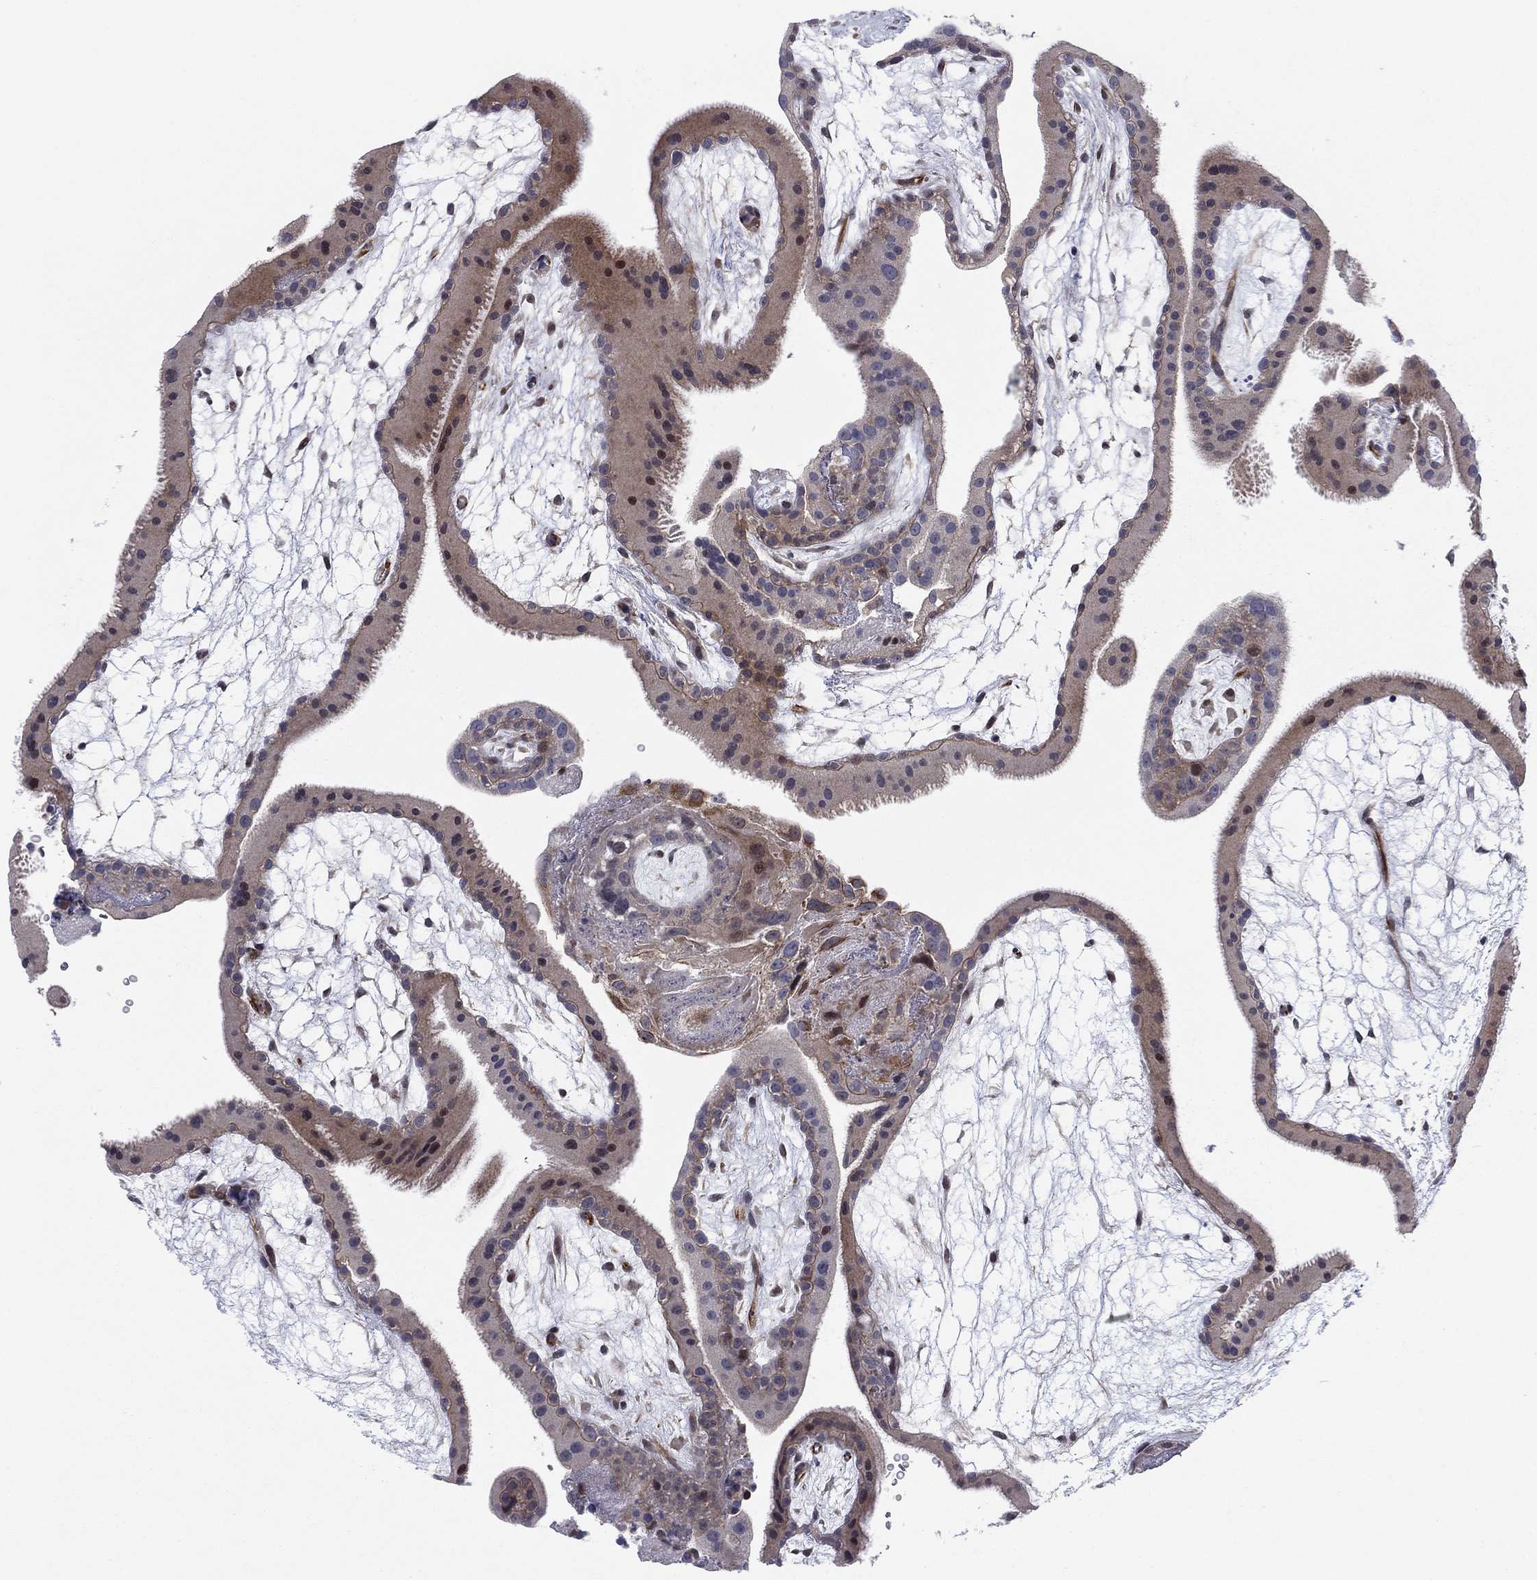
{"staining": {"intensity": "weak", "quantity": ">75%", "location": "cytoplasmic/membranous"}, "tissue": "placenta", "cell_type": "Decidual cells", "image_type": "normal", "snomed": [{"axis": "morphology", "description": "Normal tissue, NOS"}, {"axis": "topography", "description": "Placenta"}], "caption": "The micrograph demonstrates immunohistochemical staining of unremarkable placenta. There is weak cytoplasmic/membranous staining is seen in approximately >75% of decidual cells.", "gene": "BCL11A", "patient": {"sex": "female", "age": 19}}